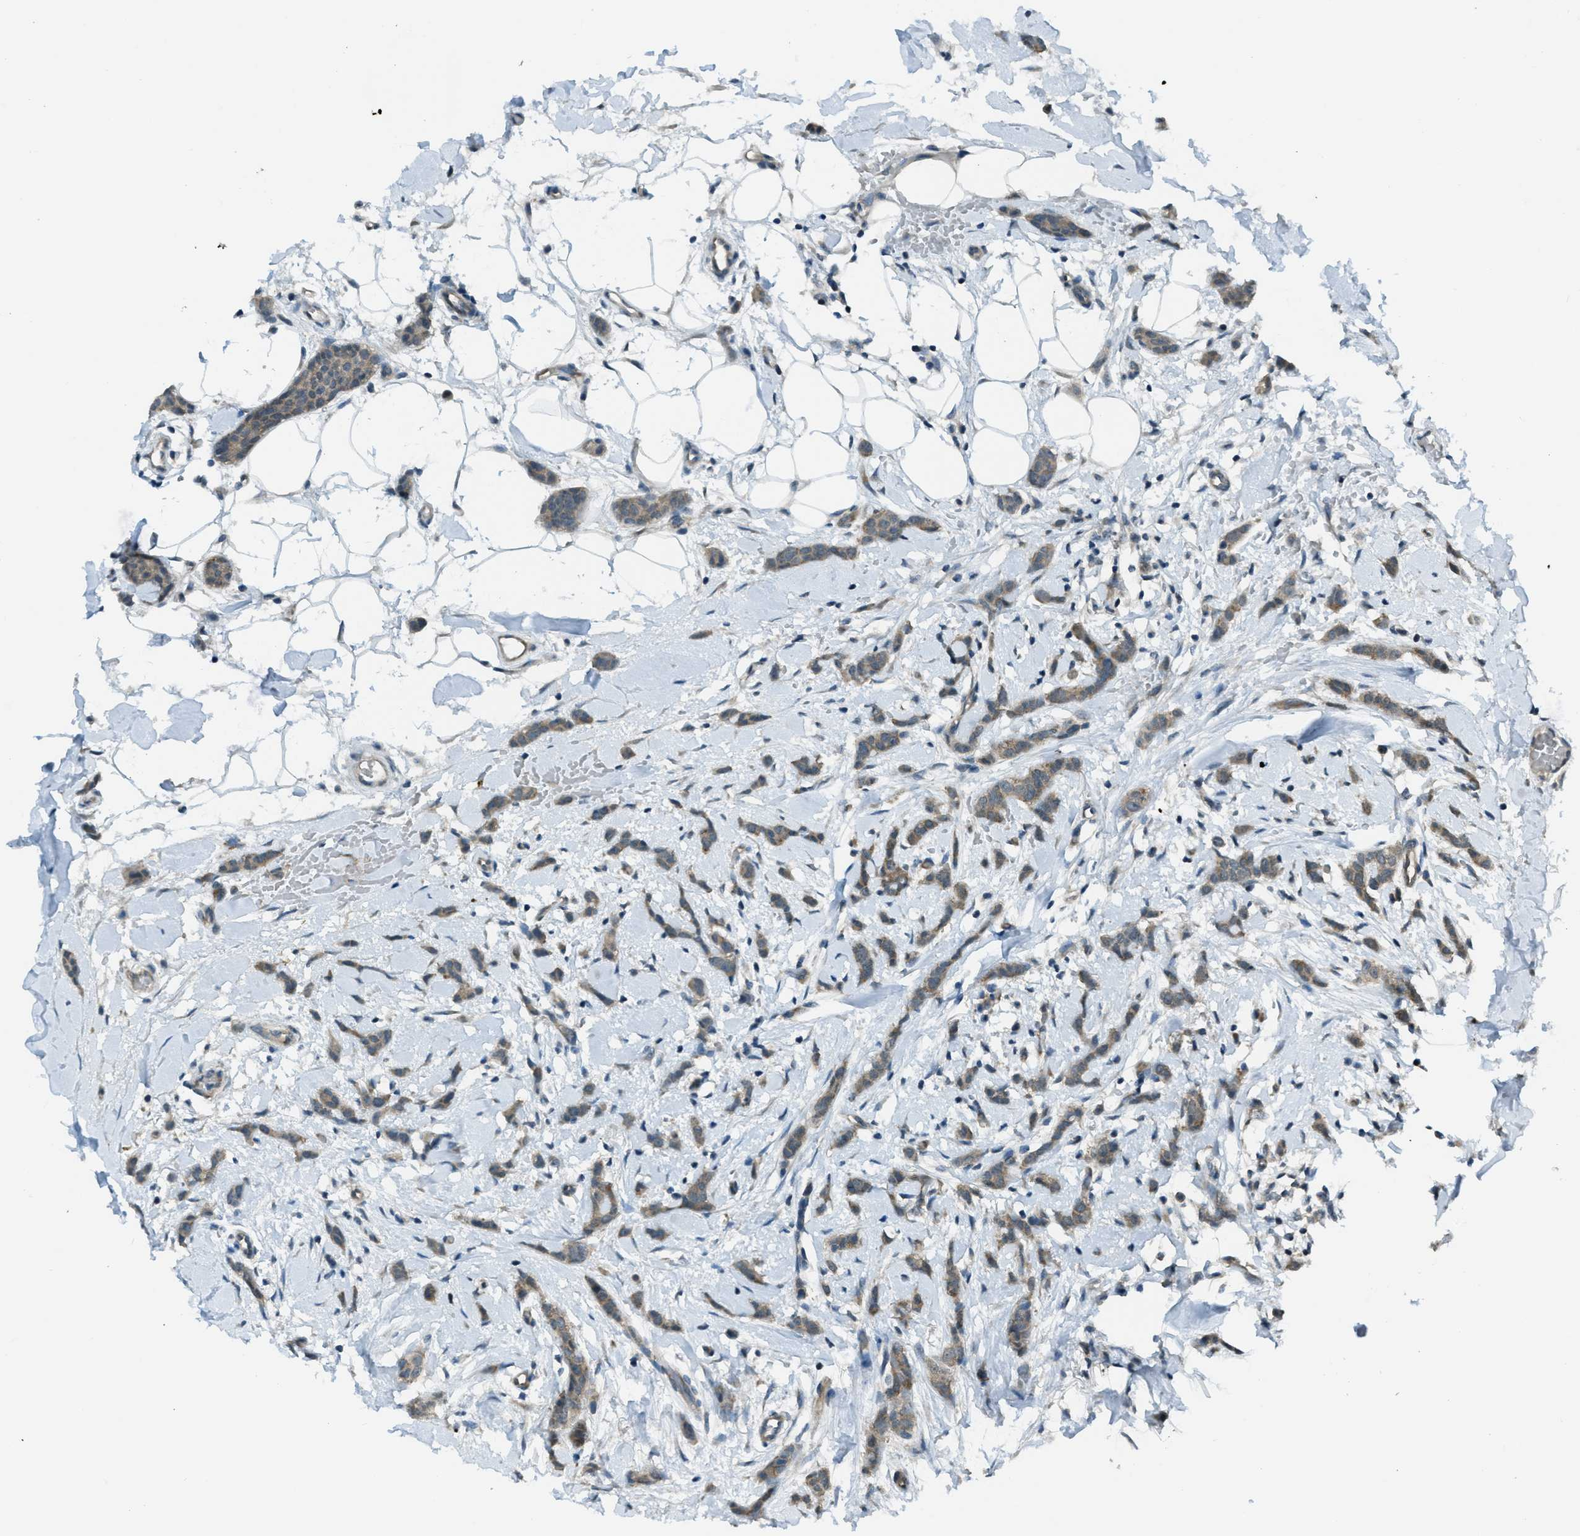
{"staining": {"intensity": "moderate", "quantity": ">75%", "location": "cytoplasmic/membranous"}, "tissue": "breast cancer", "cell_type": "Tumor cells", "image_type": "cancer", "snomed": [{"axis": "morphology", "description": "Lobular carcinoma"}, {"axis": "topography", "description": "Skin"}, {"axis": "topography", "description": "Breast"}], "caption": "Moderate cytoplasmic/membranous protein staining is identified in approximately >75% of tumor cells in lobular carcinoma (breast). (DAB (3,3'-diaminobenzidine) IHC with brightfield microscopy, high magnification).", "gene": "ASAP2", "patient": {"sex": "female", "age": 46}}